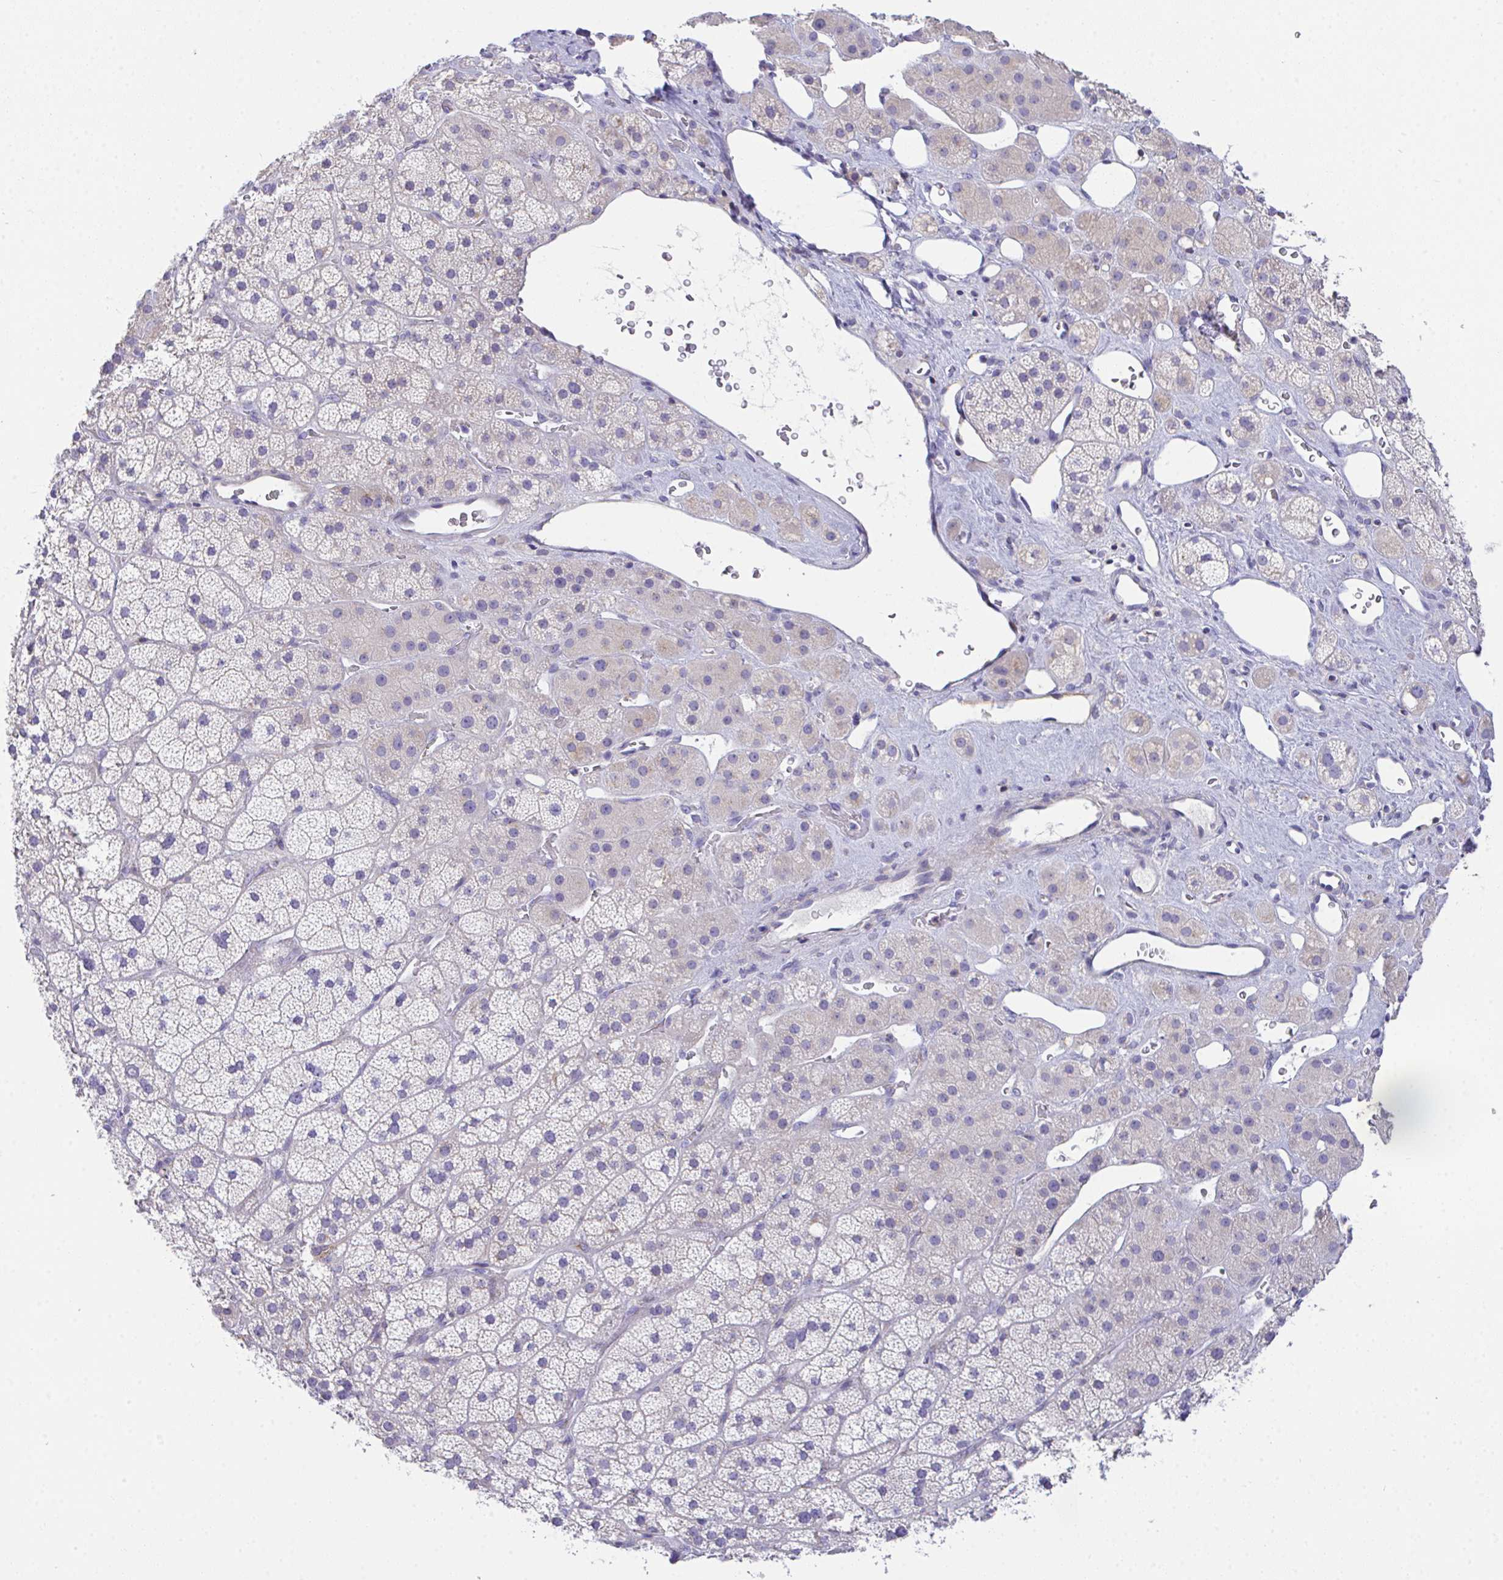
{"staining": {"intensity": "negative", "quantity": "none", "location": "none"}, "tissue": "adrenal gland", "cell_type": "Glandular cells", "image_type": "normal", "snomed": [{"axis": "morphology", "description": "Normal tissue, NOS"}, {"axis": "topography", "description": "Adrenal gland"}], "caption": "IHC of benign adrenal gland demonstrates no staining in glandular cells.", "gene": "MIA3", "patient": {"sex": "male", "age": 57}}